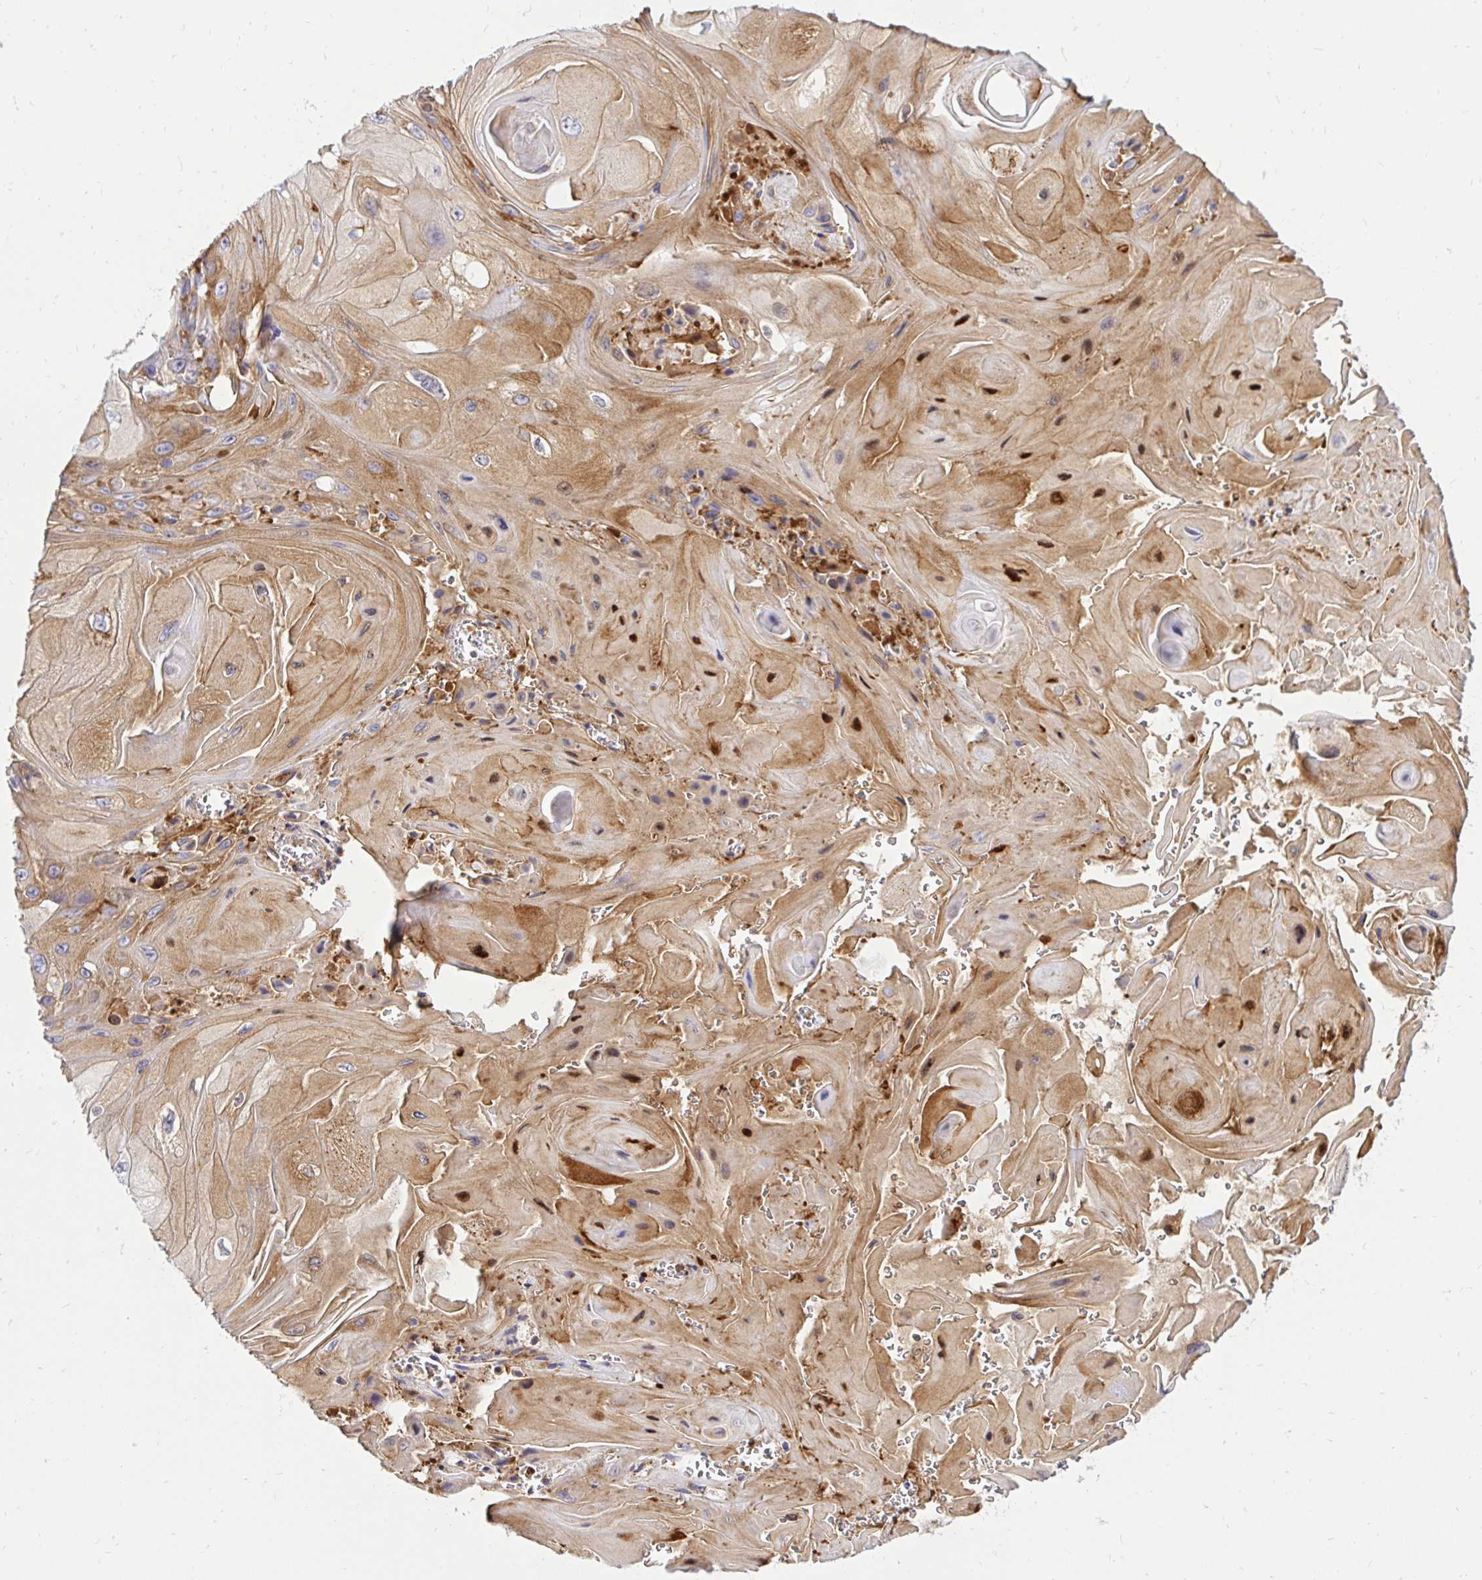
{"staining": {"intensity": "moderate", "quantity": ">75%", "location": "cytoplasmic/membranous"}, "tissue": "skin cancer", "cell_type": "Tumor cells", "image_type": "cancer", "snomed": [{"axis": "morphology", "description": "Squamous cell carcinoma, NOS"}, {"axis": "topography", "description": "Skin"}], "caption": "Moderate cytoplasmic/membranous staining is appreciated in approximately >75% of tumor cells in squamous cell carcinoma (skin).", "gene": "ABCB10", "patient": {"sex": "female", "age": 94}}